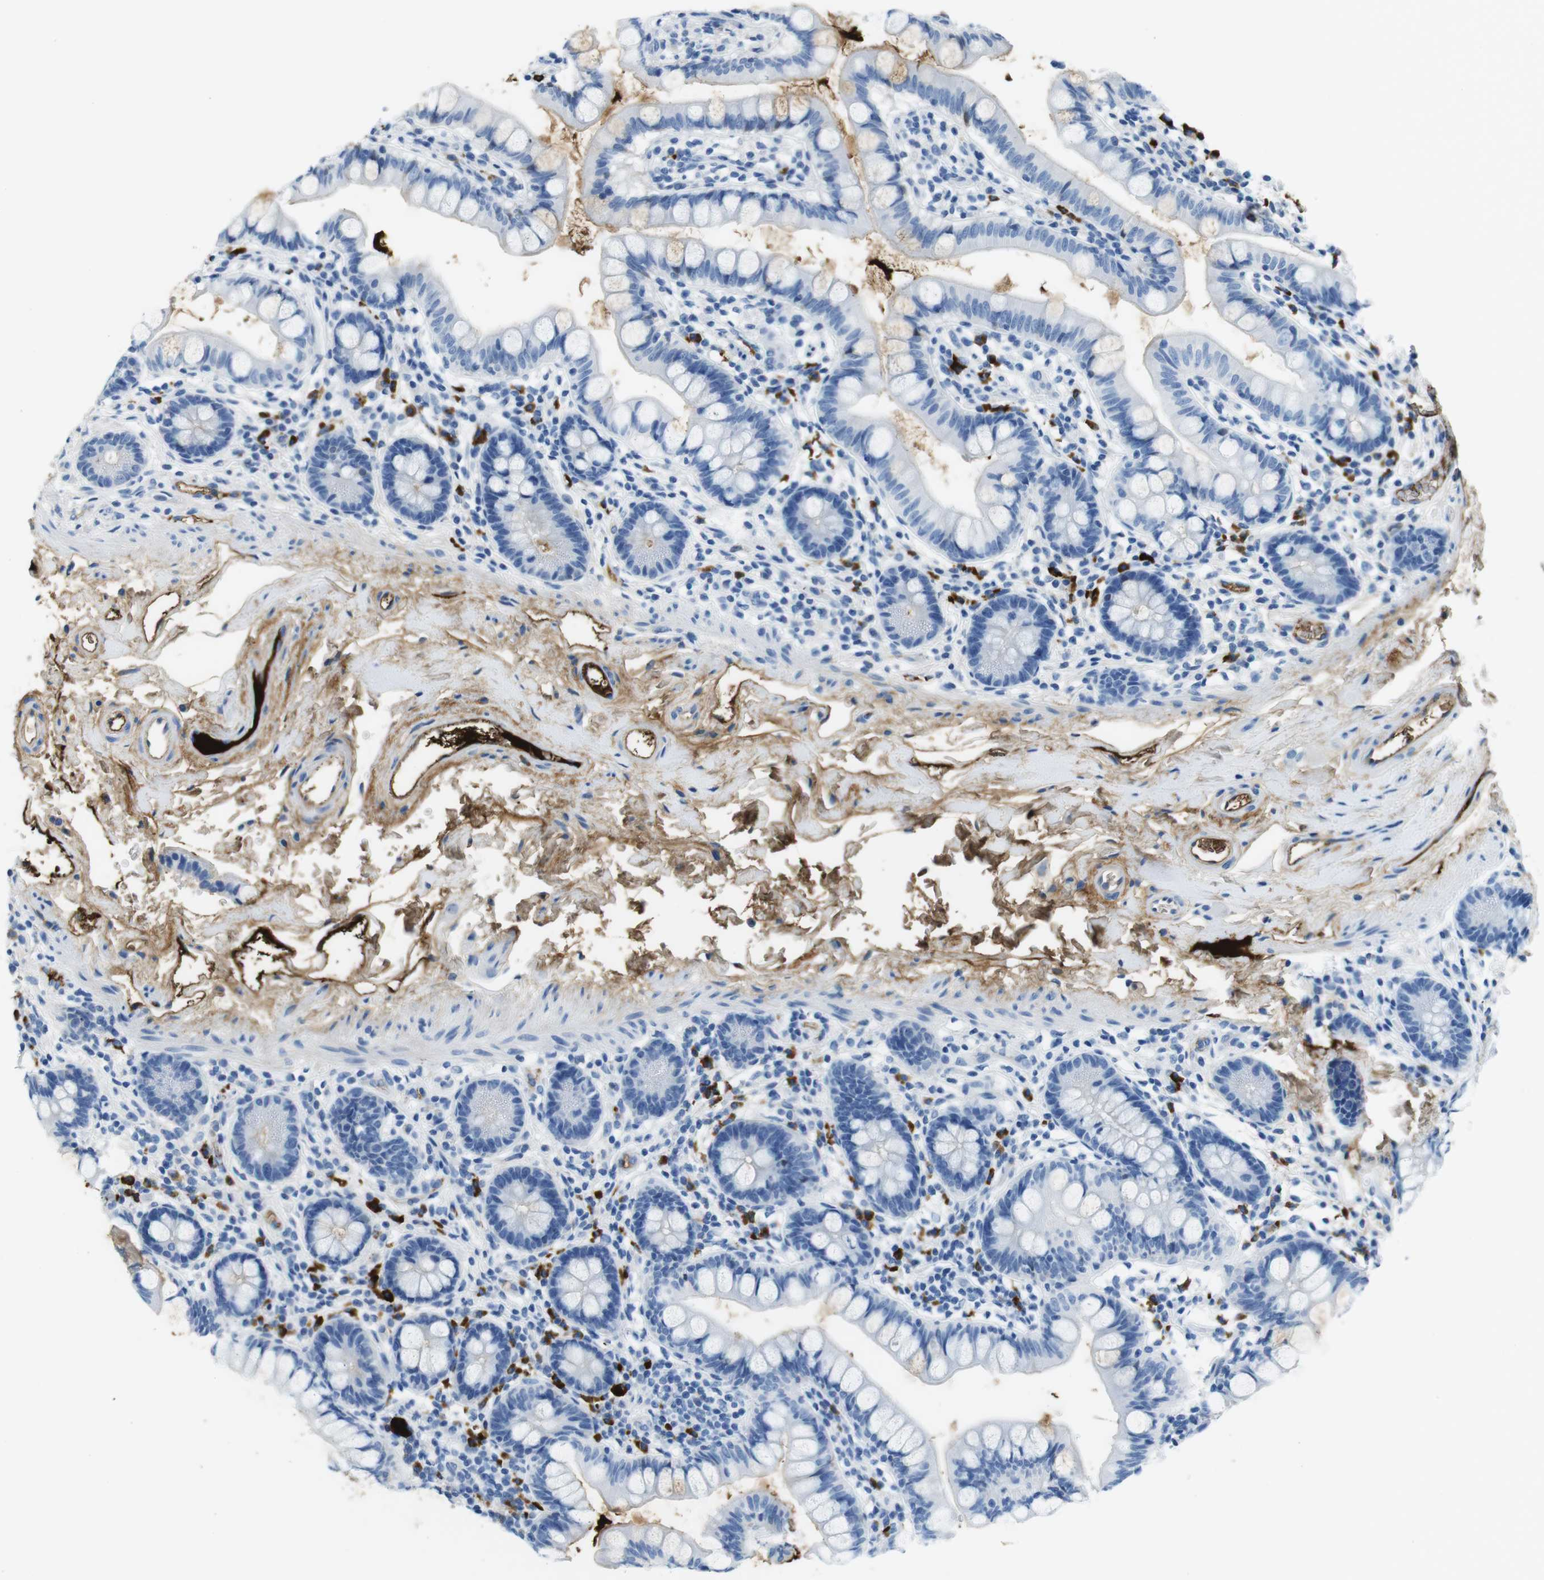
{"staining": {"intensity": "negative", "quantity": "none", "location": "none"}, "tissue": "small intestine", "cell_type": "Glandular cells", "image_type": "normal", "snomed": [{"axis": "morphology", "description": "Normal tissue, NOS"}, {"axis": "topography", "description": "Small intestine"}], "caption": "Micrograph shows no significant protein expression in glandular cells of normal small intestine.", "gene": "IGKC", "patient": {"sex": "female", "age": 84}}